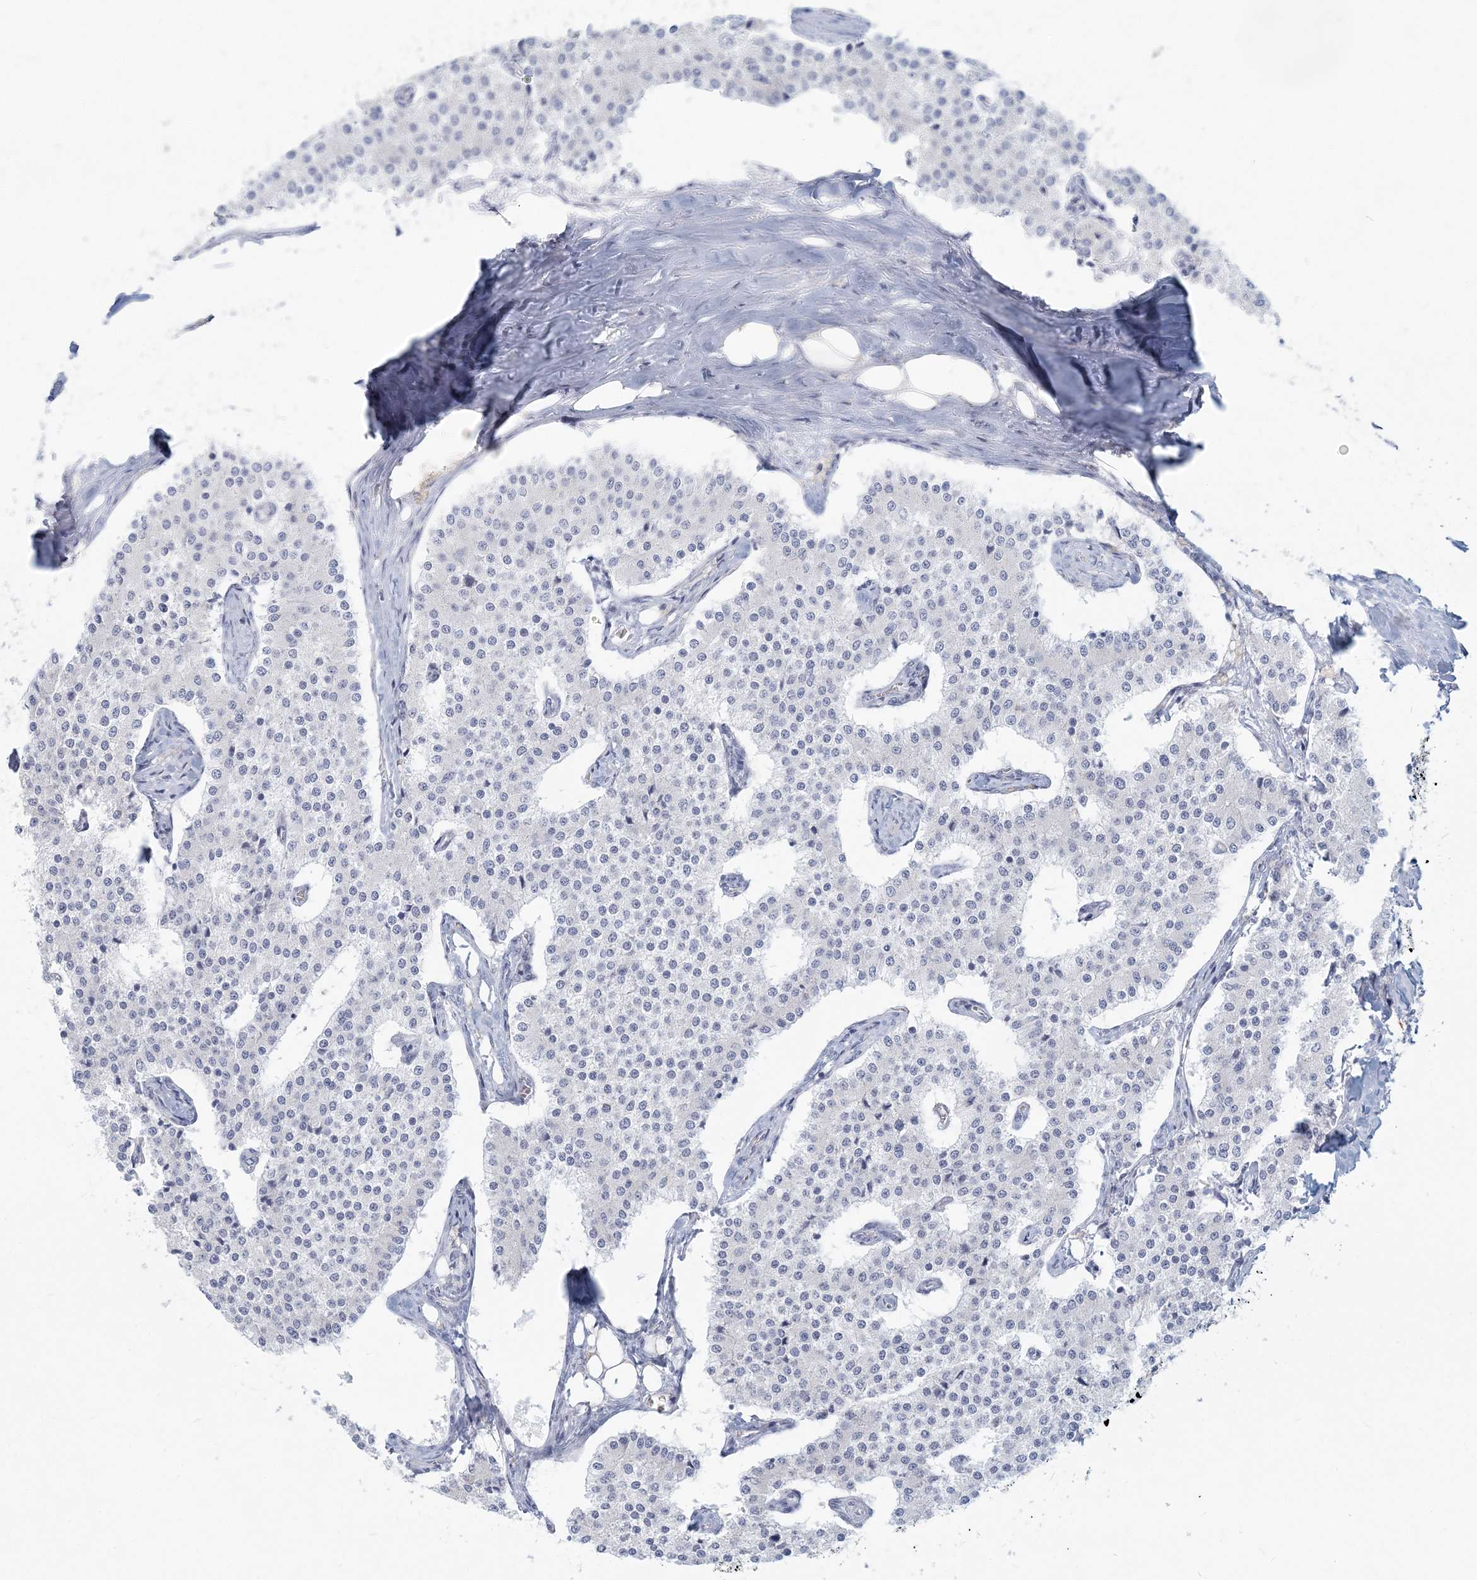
{"staining": {"intensity": "negative", "quantity": "none", "location": "none"}, "tissue": "carcinoid", "cell_type": "Tumor cells", "image_type": "cancer", "snomed": [{"axis": "morphology", "description": "Carcinoid, malignant, NOS"}, {"axis": "topography", "description": "Colon"}], "caption": "Micrograph shows no significant protein positivity in tumor cells of carcinoid. (Stains: DAB immunohistochemistry (IHC) with hematoxylin counter stain, Microscopy: brightfield microscopy at high magnification).", "gene": "CSN1S1", "patient": {"sex": "female", "age": 52}}